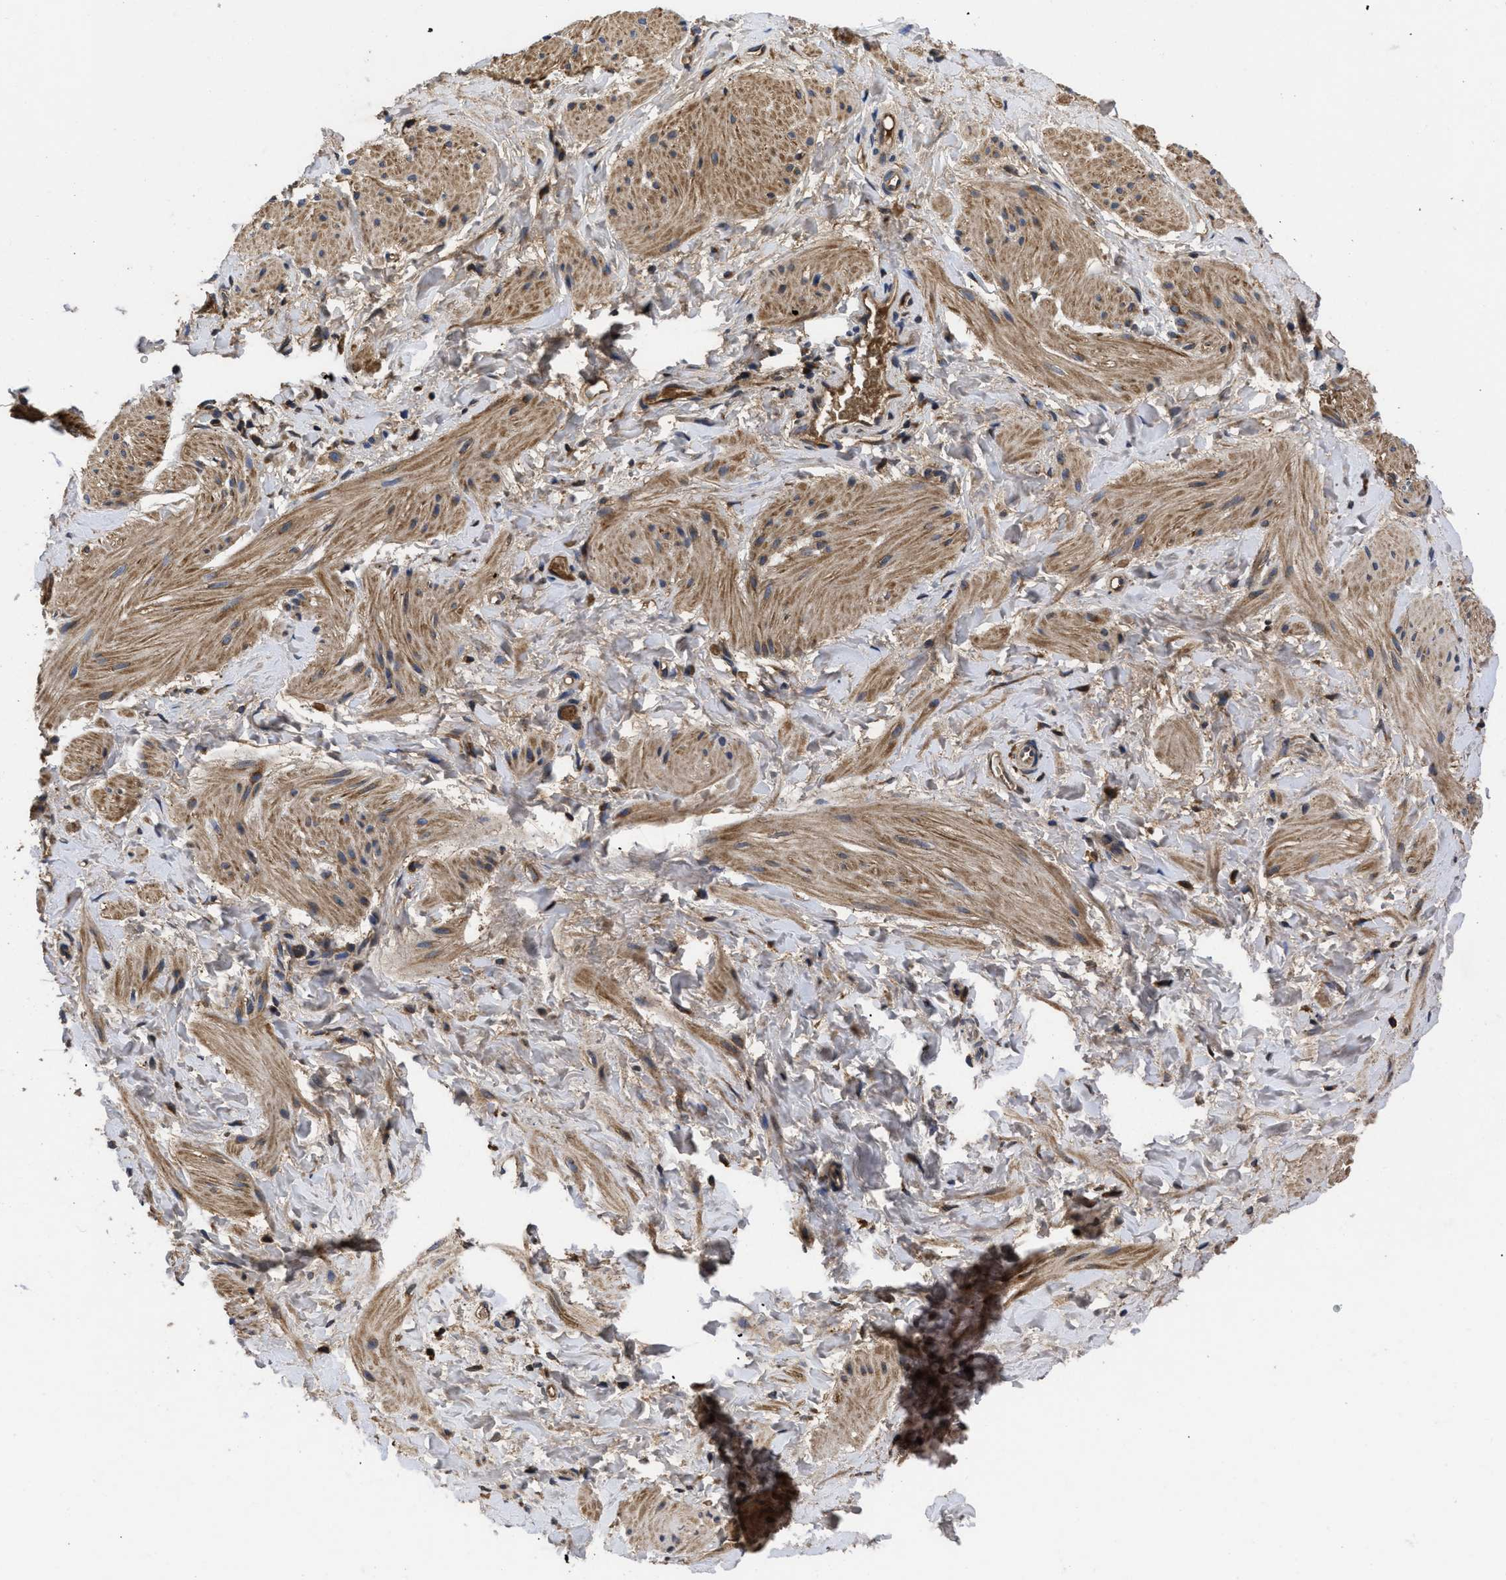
{"staining": {"intensity": "moderate", "quantity": ">75%", "location": "cytoplasmic/membranous"}, "tissue": "smooth muscle", "cell_type": "Smooth muscle cells", "image_type": "normal", "snomed": [{"axis": "morphology", "description": "Normal tissue, NOS"}, {"axis": "topography", "description": "Smooth muscle"}], "caption": "Protein staining demonstrates moderate cytoplasmic/membranous positivity in approximately >75% of smooth muscle cells in benign smooth muscle. The protein is stained brown, and the nuclei are stained in blue (DAB IHC with brightfield microscopy, high magnification).", "gene": "LRRC3", "patient": {"sex": "male", "age": 16}}